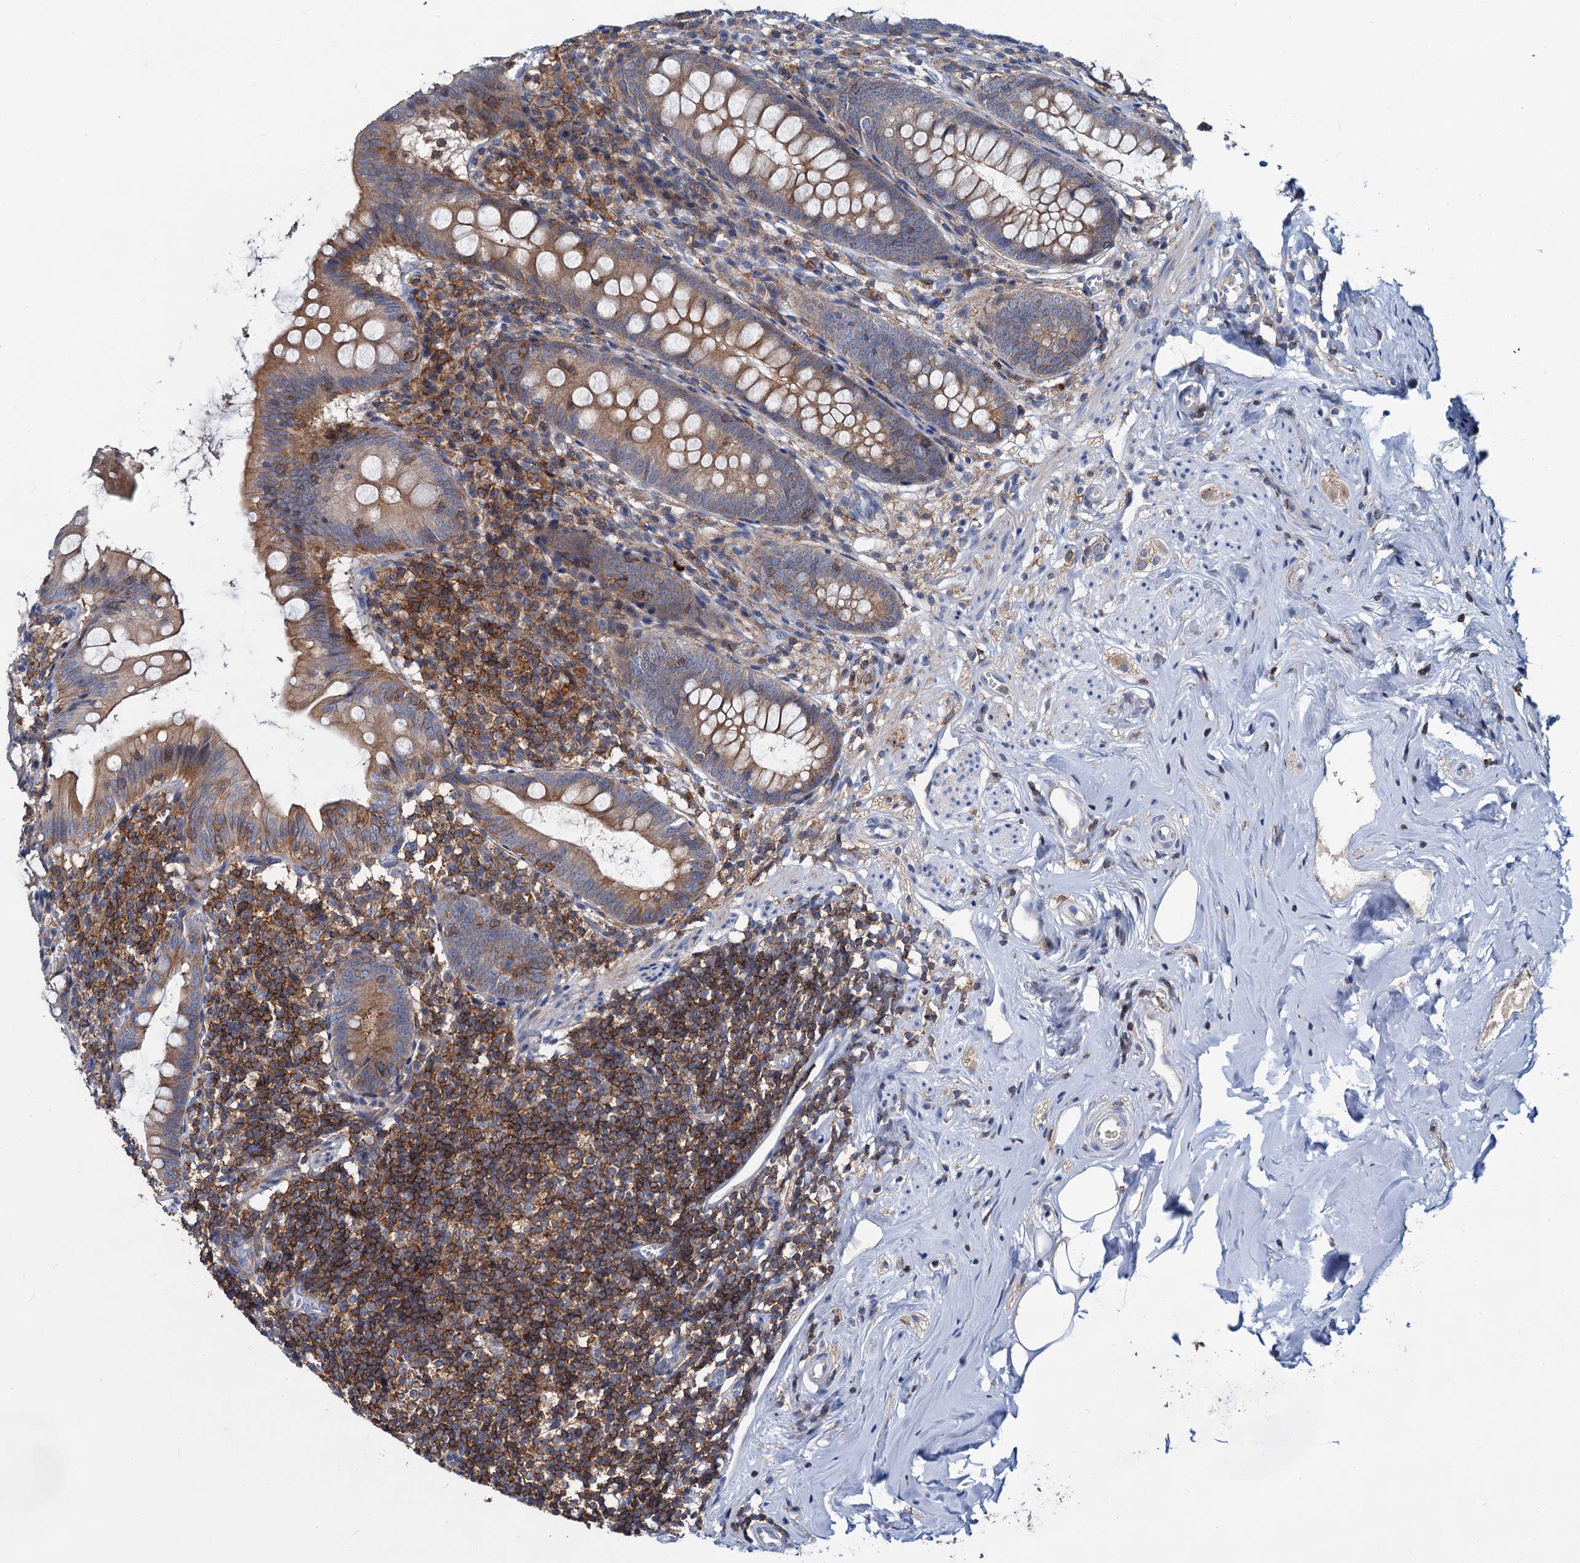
{"staining": {"intensity": "moderate", "quantity": ">75%", "location": "cytoplasmic/membranous"}, "tissue": "appendix", "cell_type": "Glandular cells", "image_type": "normal", "snomed": [{"axis": "morphology", "description": "Normal tissue, NOS"}, {"axis": "topography", "description": "Appendix"}], "caption": "This image displays normal appendix stained with immunohistochemistry (IHC) to label a protein in brown. The cytoplasmic/membranous of glandular cells show moderate positivity for the protein. Nuclei are counter-stained blue.", "gene": "LRCH4", "patient": {"sex": "female", "age": 51}}